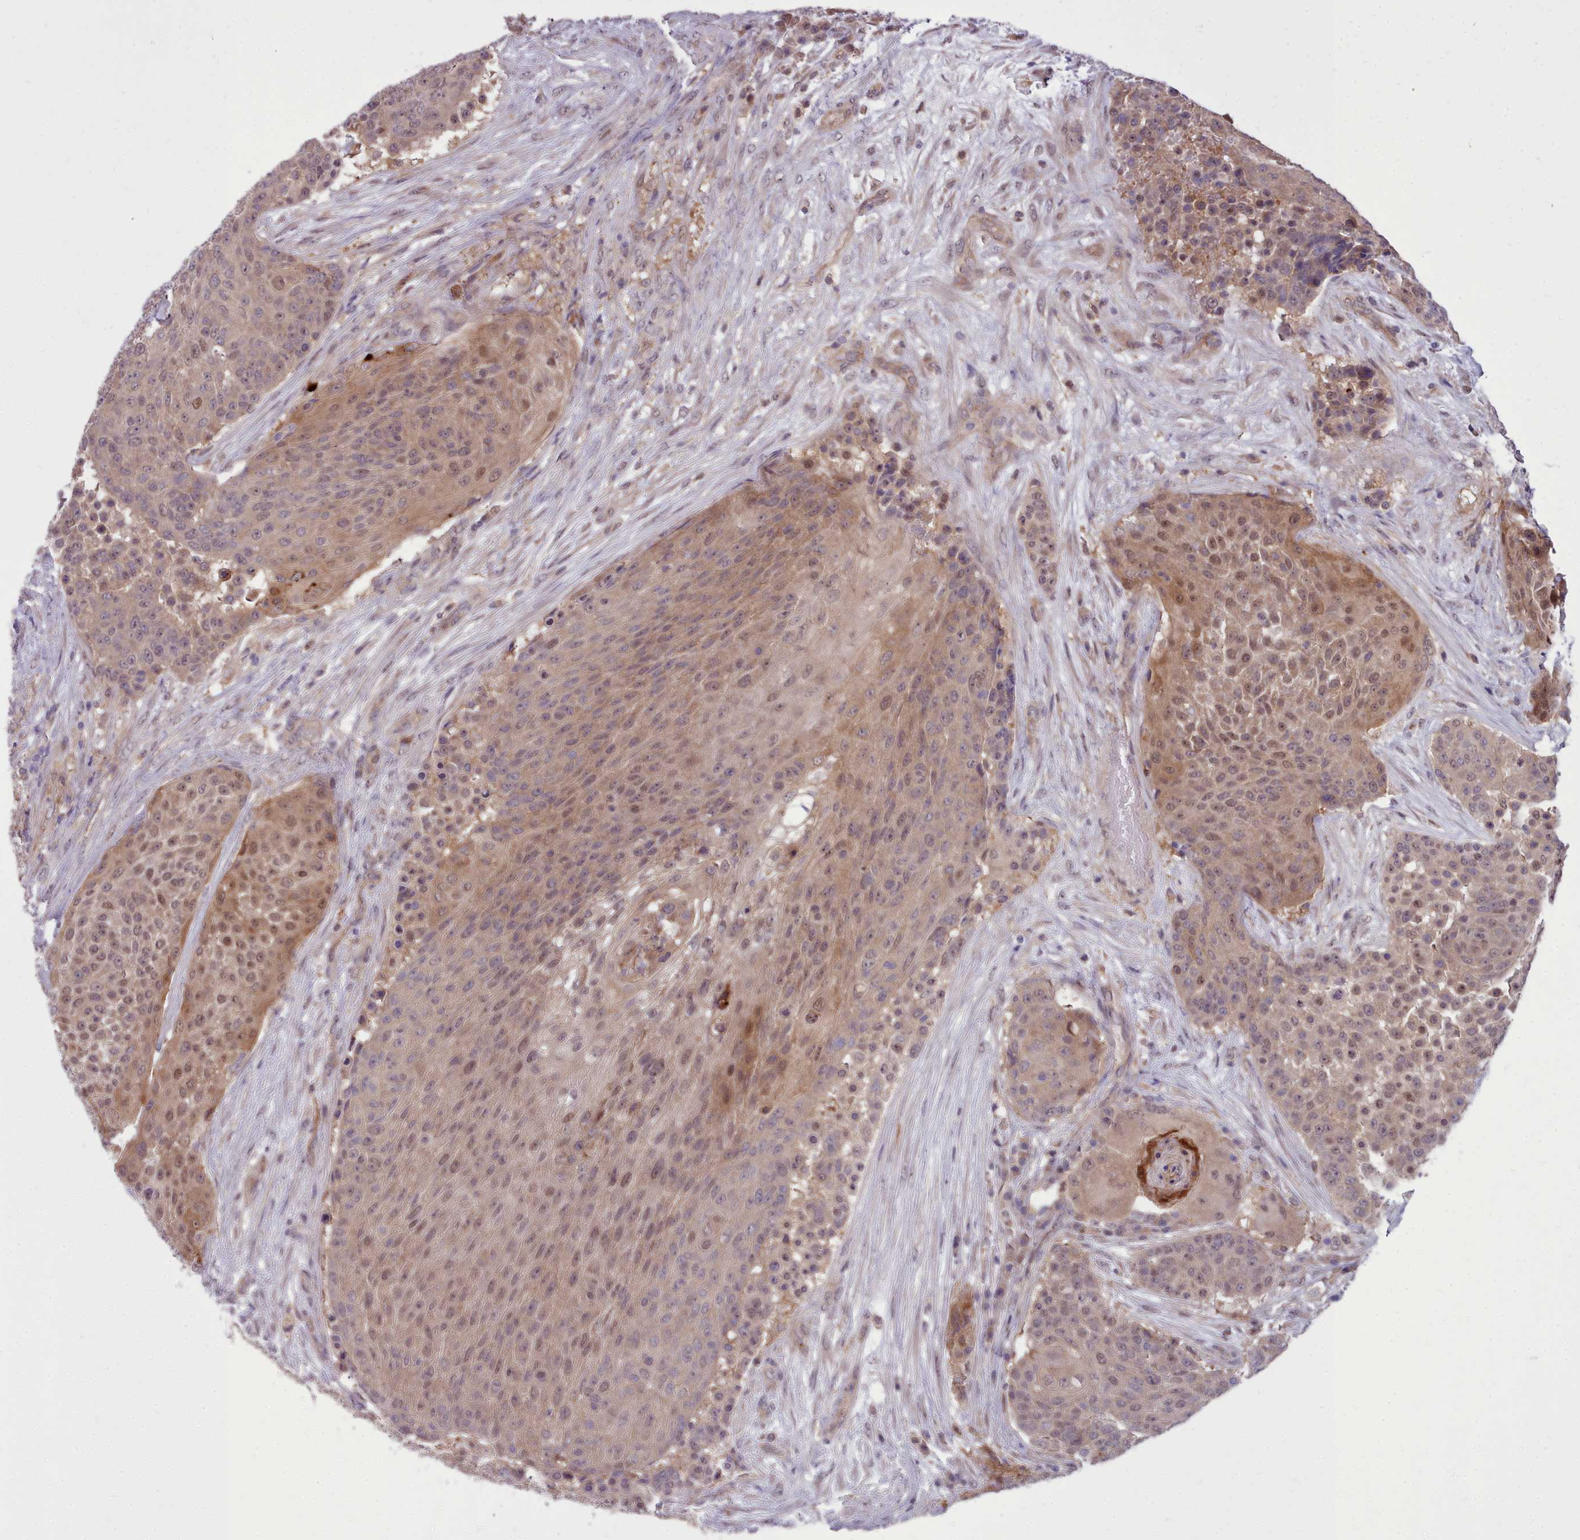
{"staining": {"intensity": "moderate", "quantity": "25%-75%", "location": "cytoplasmic/membranous,nuclear"}, "tissue": "urothelial cancer", "cell_type": "Tumor cells", "image_type": "cancer", "snomed": [{"axis": "morphology", "description": "Urothelial carcinoma, High grade"}, {"axis": "topography", "description": "Urinary bladder"}], "caption": "Protein expression analysis of human urothelial cancer reveals moderate cytoplasmic/membranous and nuclear positivity in approximately 25%-75% of tumor cells.", "gene": "AHCY", "patient": {"sex": "female", "age": 63}}